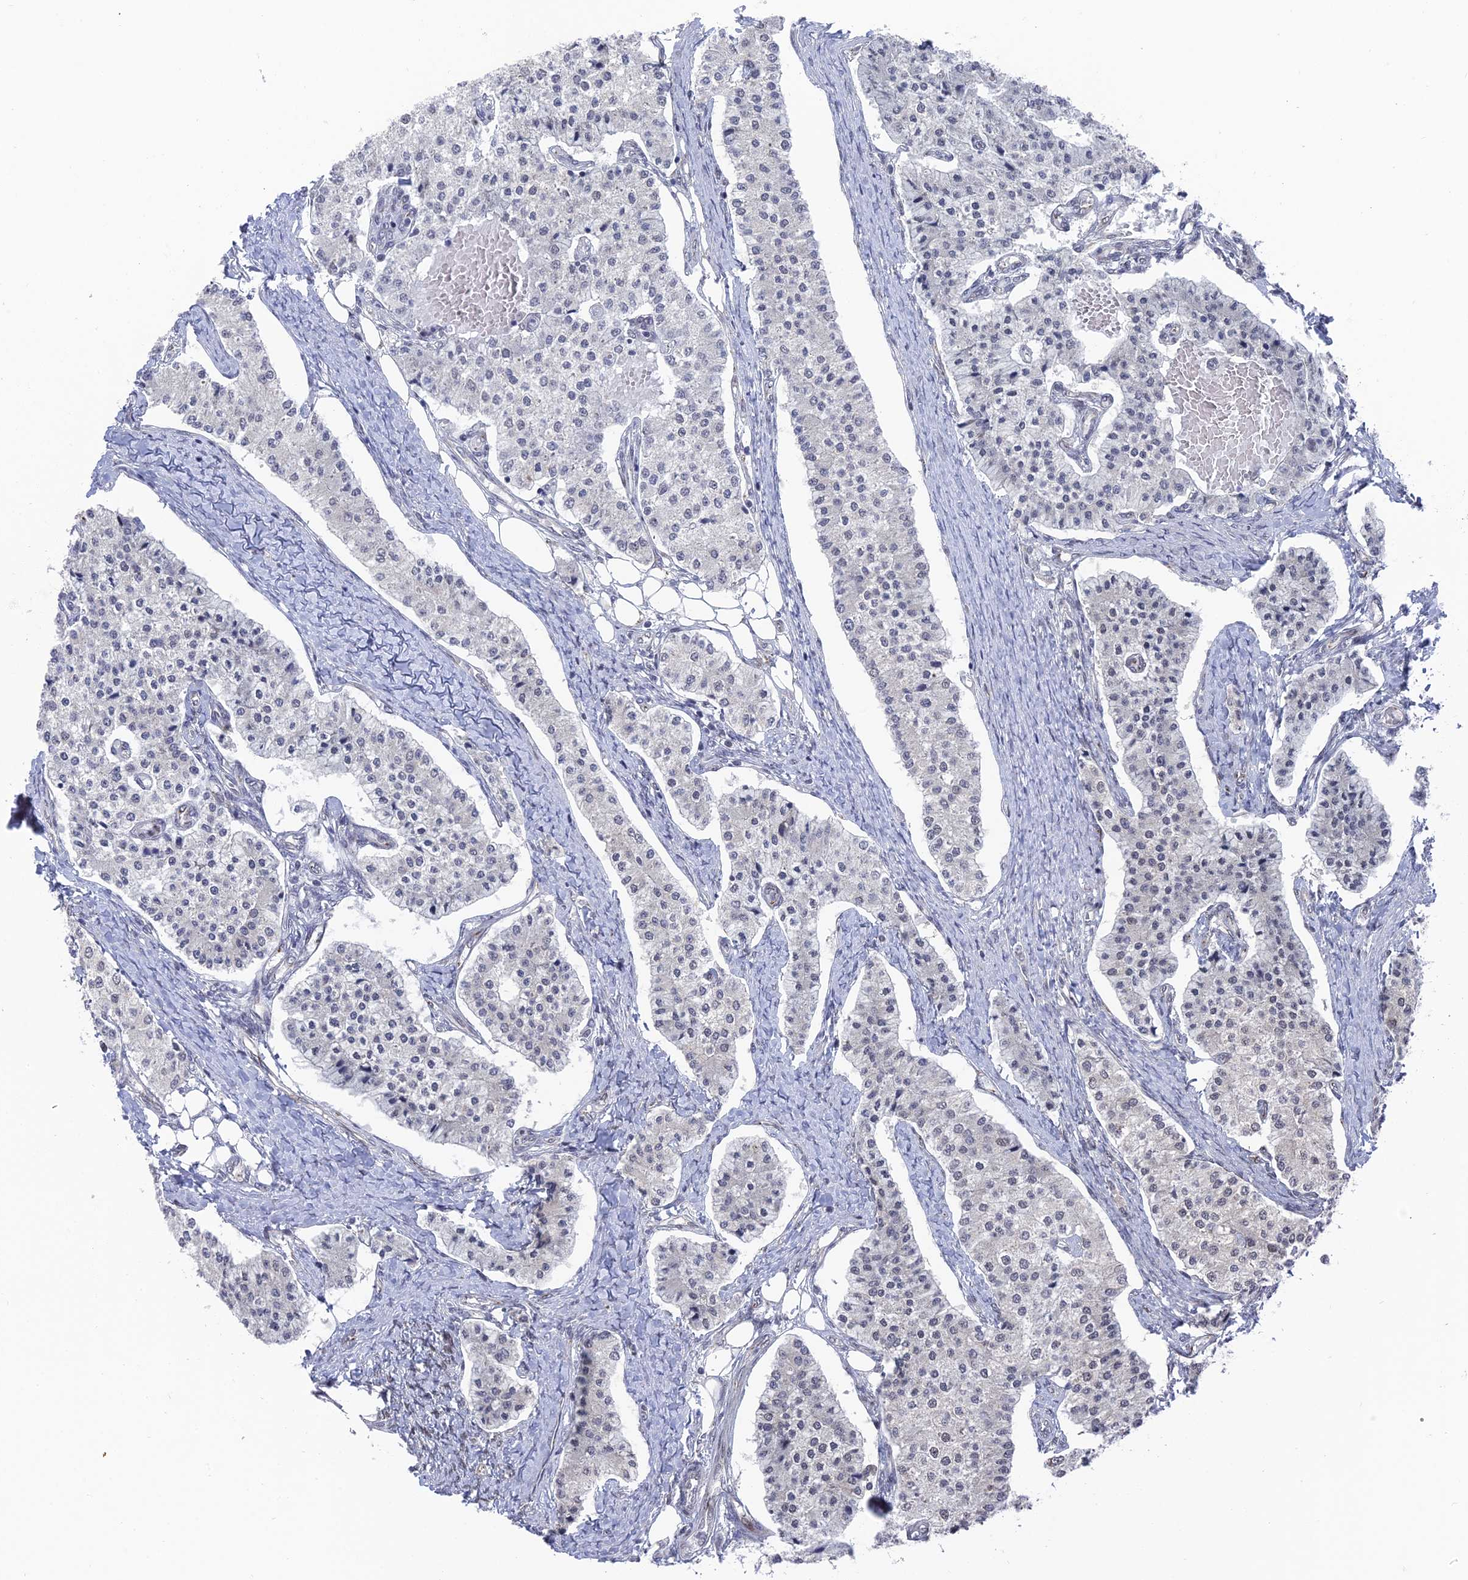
{"staining": {"intensity": "negative", "quantity": "none", "location": "none"}, "tissue": "carcinoid", "cell_type": "Tumor cells", "image_type": "cancer", "snomed": [{"axis": "morphology", "description": "Carcinoid, malignant, NOS"}, {"axis": "topography", "description": "Colon"}], "caption": "A histopathology image of carcinoid (malignant) stained for a protein displays no brown staining in tumor cells.", "gene": "FHIP2A", "patient": {"sex": "female", "age": 52}}